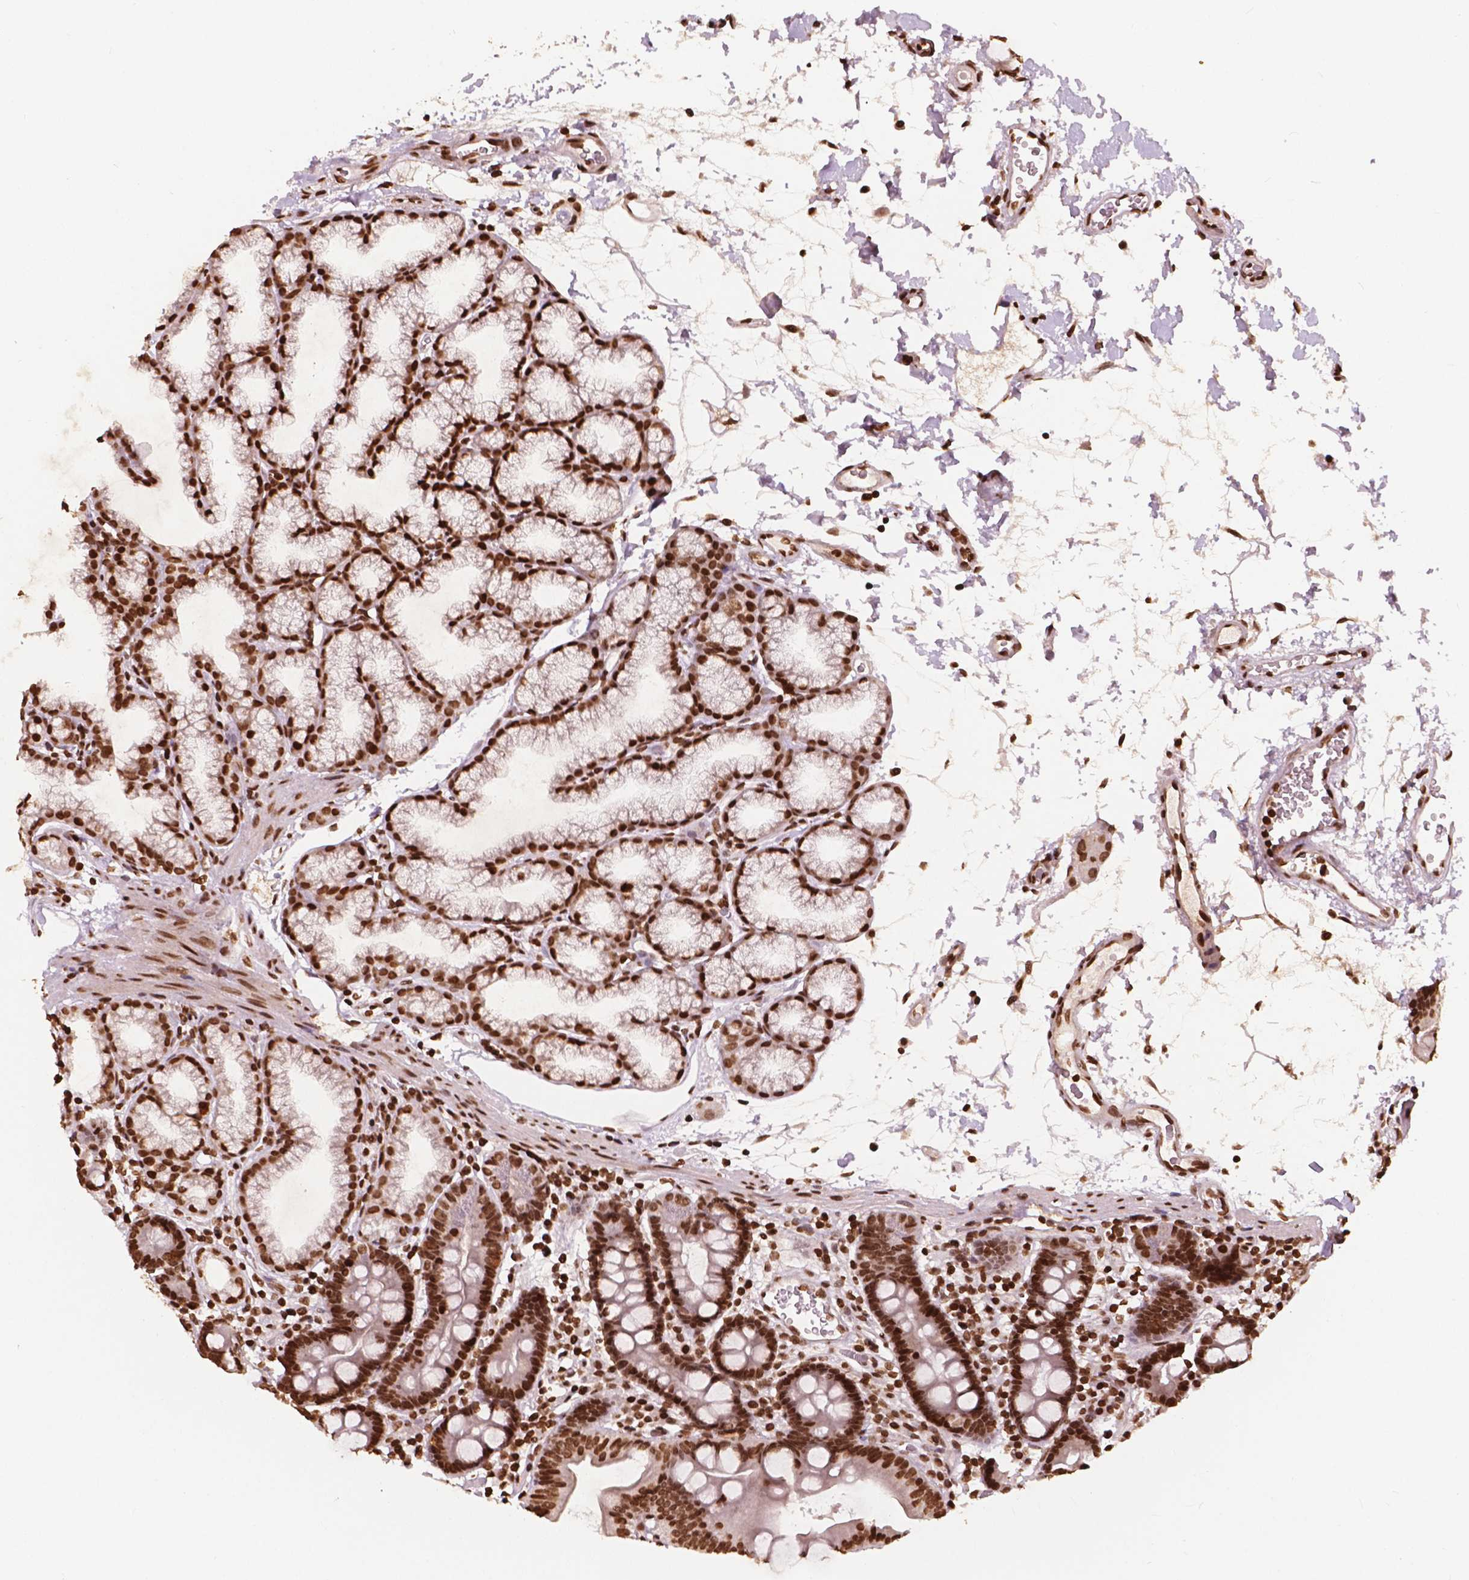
{"staining": {"intensity": "strong", "quantity": ">75%", "location": "nuclear"}, "tissue": "duodenum", "cell_type": "Glandular cells", "image_type": "normal", "snomed": [{"axis": "morphology", "description": "Normal tissue, NOS"}, {"axis": "topography", "description": "Pancreas"}, {"axis": "topography", "description": "Duodenum"}], "caption": "Glandular cells display strong nuclear staining in about >75% of cells in benign duodenum.", "gene": "H3C7", "patient": {"sex": "male", "age": 59}}